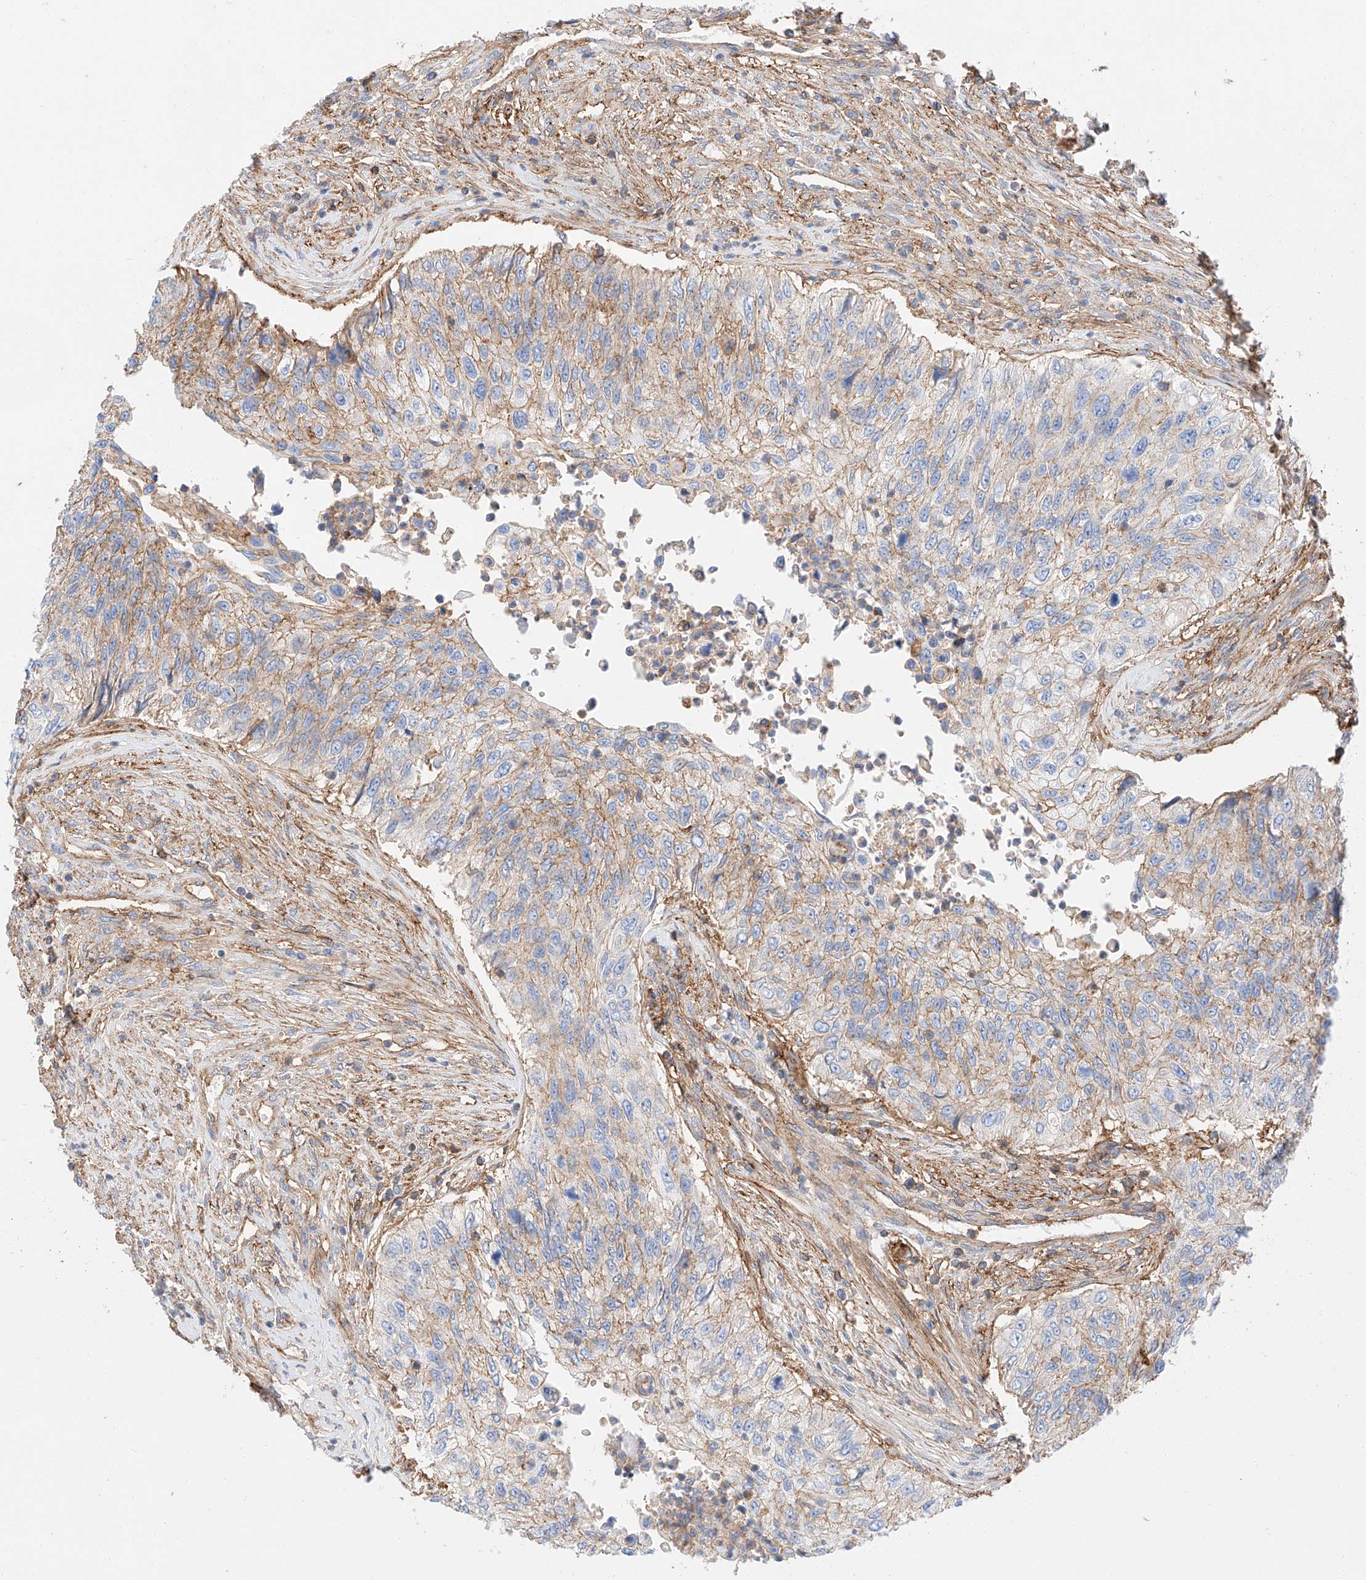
{"staining": {"intensity": "weak", "quantity": "25%-75%", "location": "cytoplasmic/membranous"}, "tissue": "urothelial cancer", "cell_type": "Tumor cells", "image_type": "cancer", "snomed": [{"axis": "morphology", "description": "Urothelial carcinoma, High grade"}, {"axis": "topography", "description": "Urinary bladder"}], "caption": "An image of urothelial cancer stained for a protein displays weak cytoplasmic/membranous brown staining in tumor cells.", "gene": "HAUS4", "patient": {"sex": "female", "age": 60}}